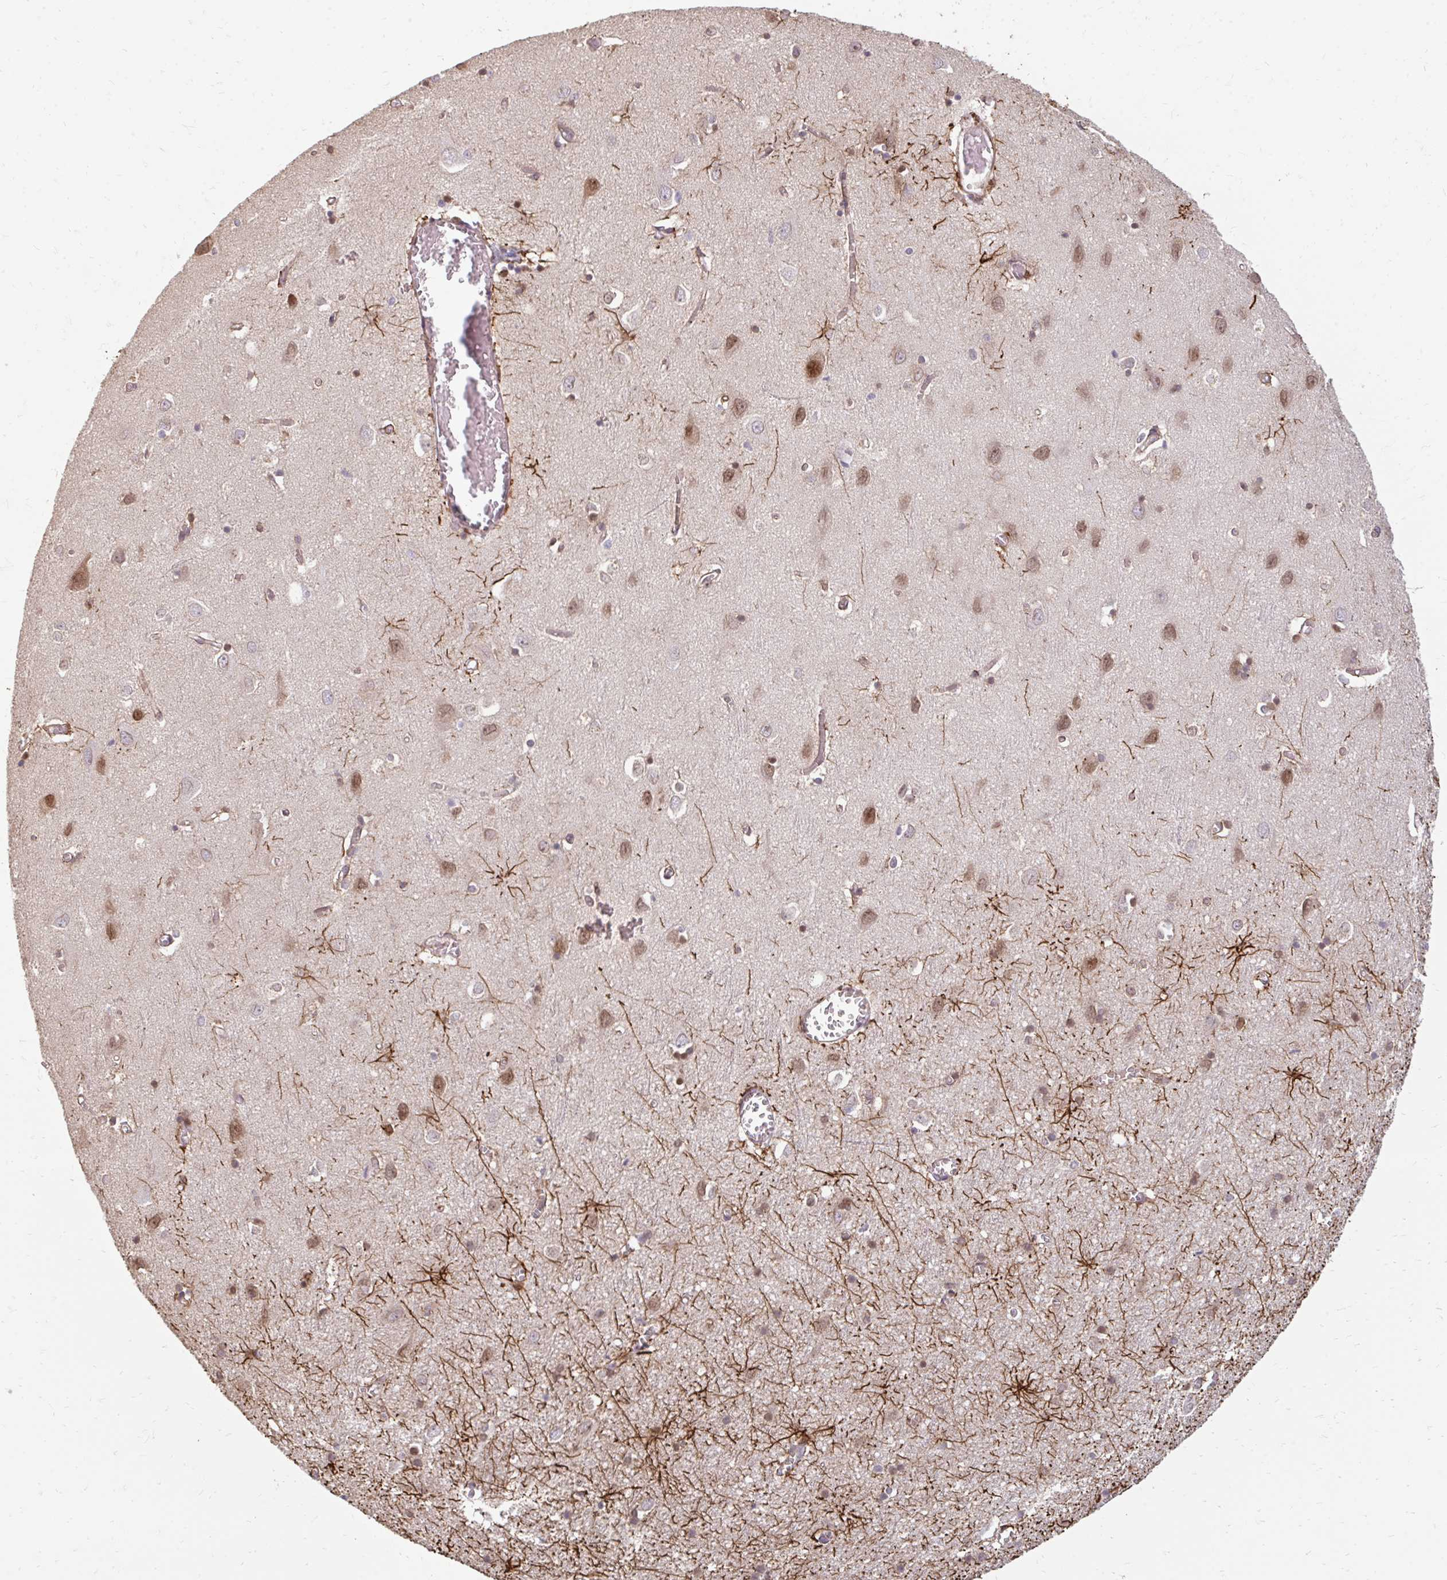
{"staining": {"intensity": "moderate", "quantity": ">75%", "location": "cytoplasmic/membranous,nuclear"}, "tissue": "cerebral cortex", "cell_type": "Endothelial cells", "image_type": "normal", "snomed": [{"axis": "morphology", "description": "Normal tissue, NOS"}, {"axis": "topography", "description": "Cerebral cortex"}], "caption": "About >75% of endothelial cells in normal cerebral cortex reveal moderate cytoplasmic/membranous,nuclear protein staining as visualized by brown immunohistochemical staining.", "gene": "GPC5", "patient": {"sex": "male", "age": 70}}